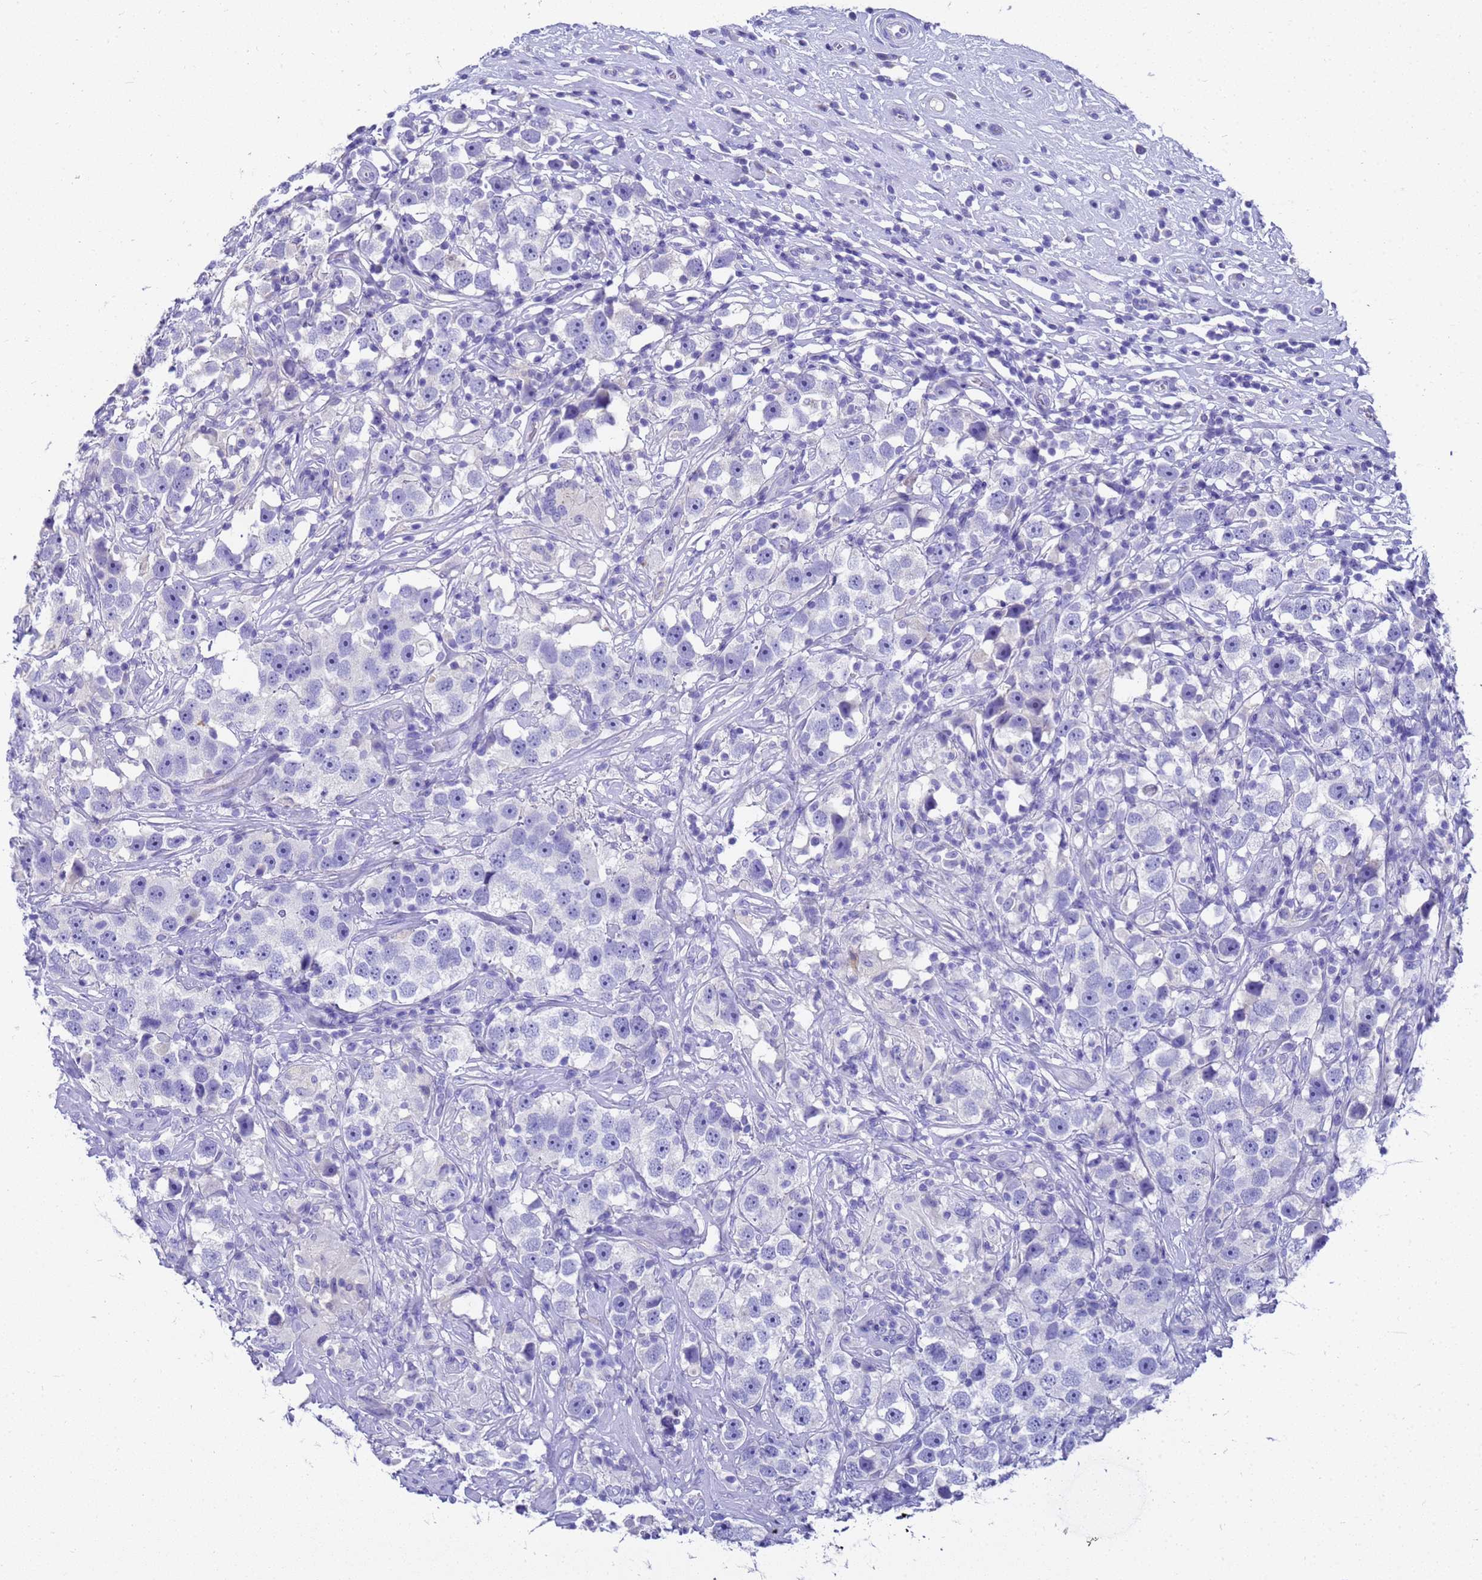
{"staining": {"intensity": "negative", "quantity": "none", "location": "none"}, "tissue": "testis cancer", "cell_type": "Tumor cells", "image_type": "cancer", "snomed": [{"axis": "morphology", "description": "Seminoma, NOS"}, {"axis": "topography", "description": "Testis"}], "caption": "Testis seminoma stained for a protein using immunohistochemistry displays no staining tumor cells.", "gene": "MS4A13", "patient": {"sex": "male", "age": 49}}